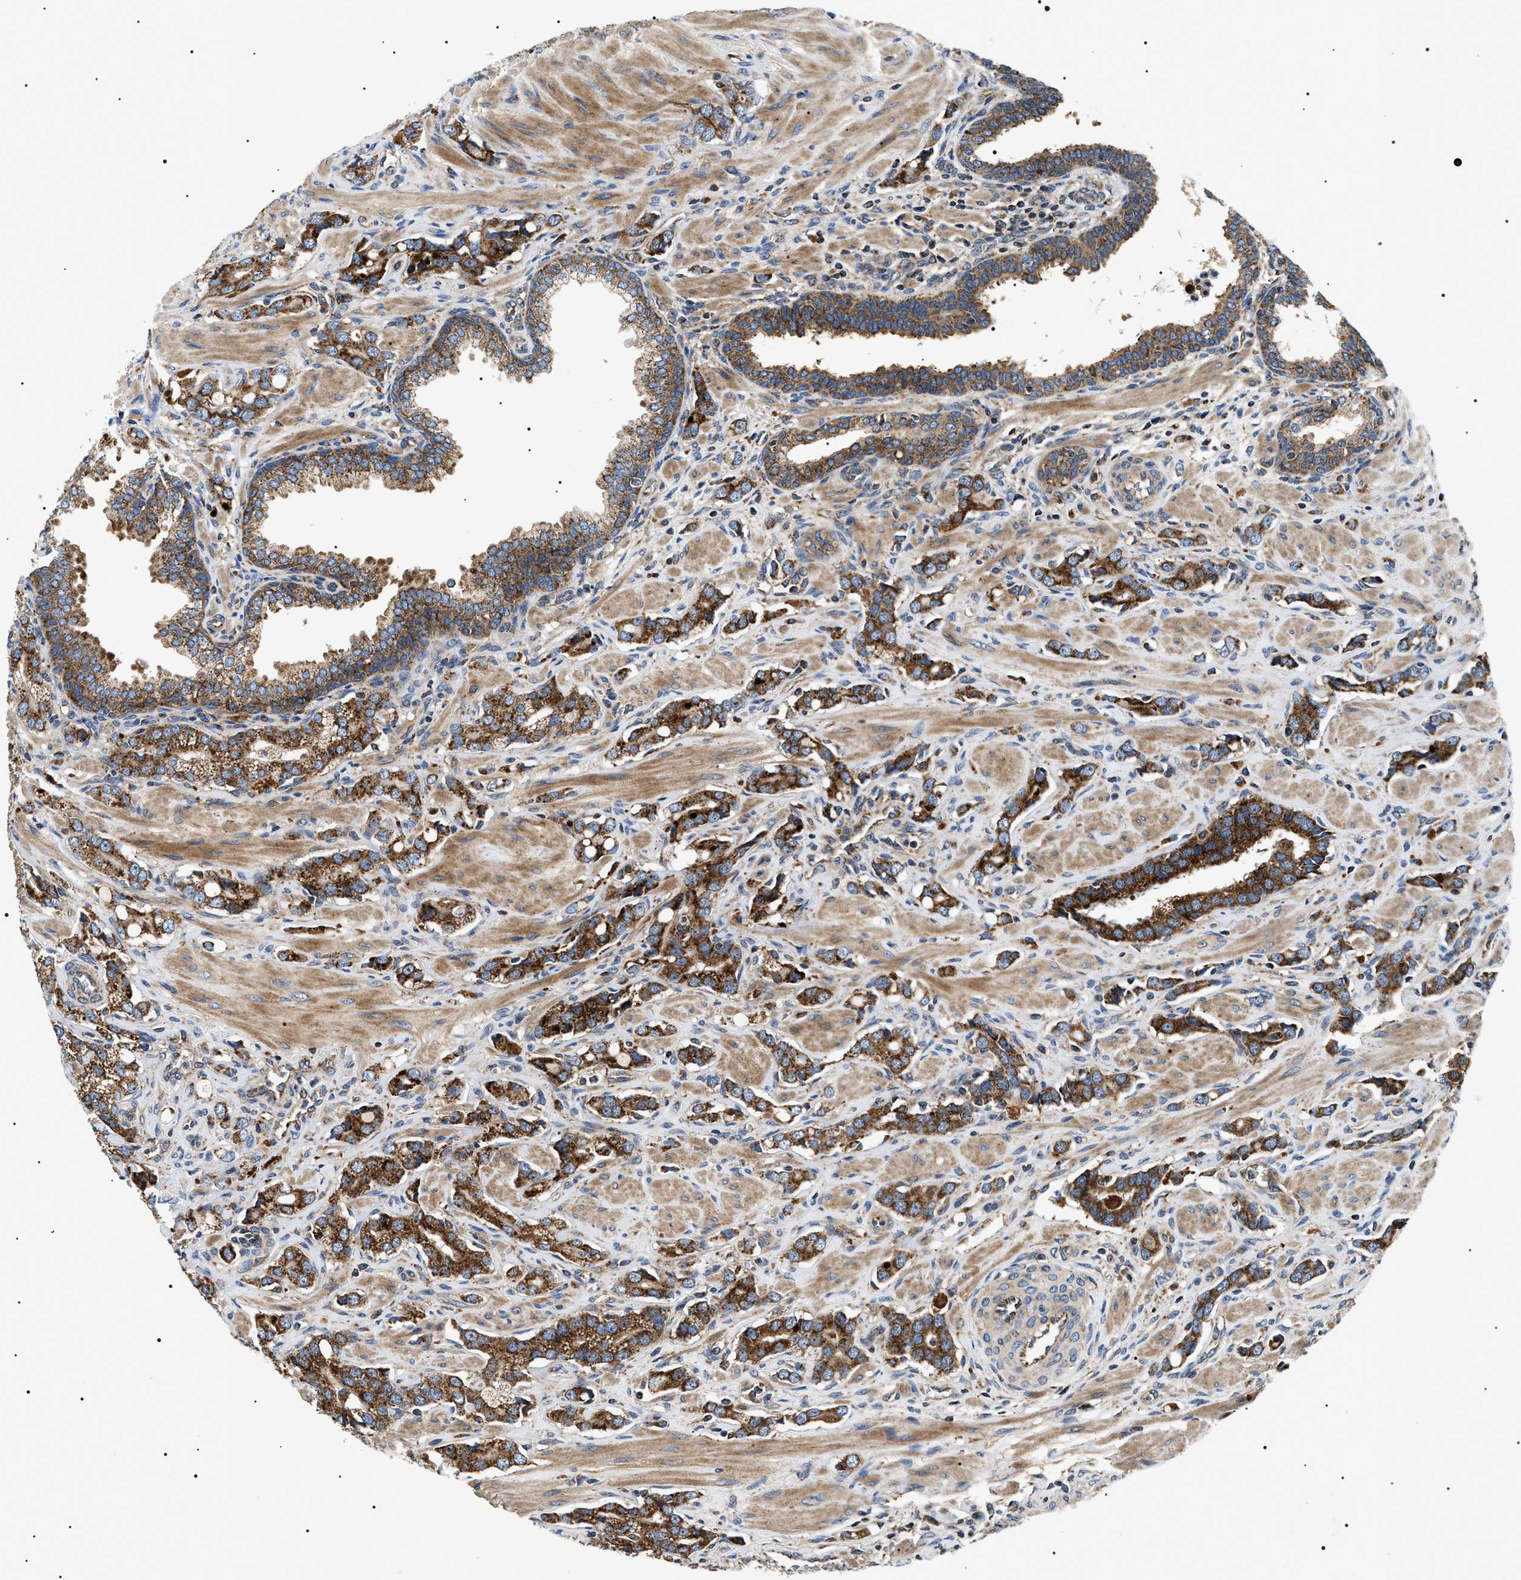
{"staining": {"intensity": "strong", "quantity": ">75%", "location": "cytoplasmic/membranous"}, "tissue": "prostate cancer", "cell_type": "Tumor cells", "image_type": "cancer", "snomed": [{"axis": "morphology", "description": "Adenocarcinoma, High grade"}, {"axis": "topography", "description": "Prostate"}], "caption": "A histopathology image of high-grade adenocarcinoma (prostate) stained for a protein exhibits strong cytoplasmic/membranous brown staining in tumor cells.", "gene": "OXSM", "patient": {"sex": "male", "age": 52}}